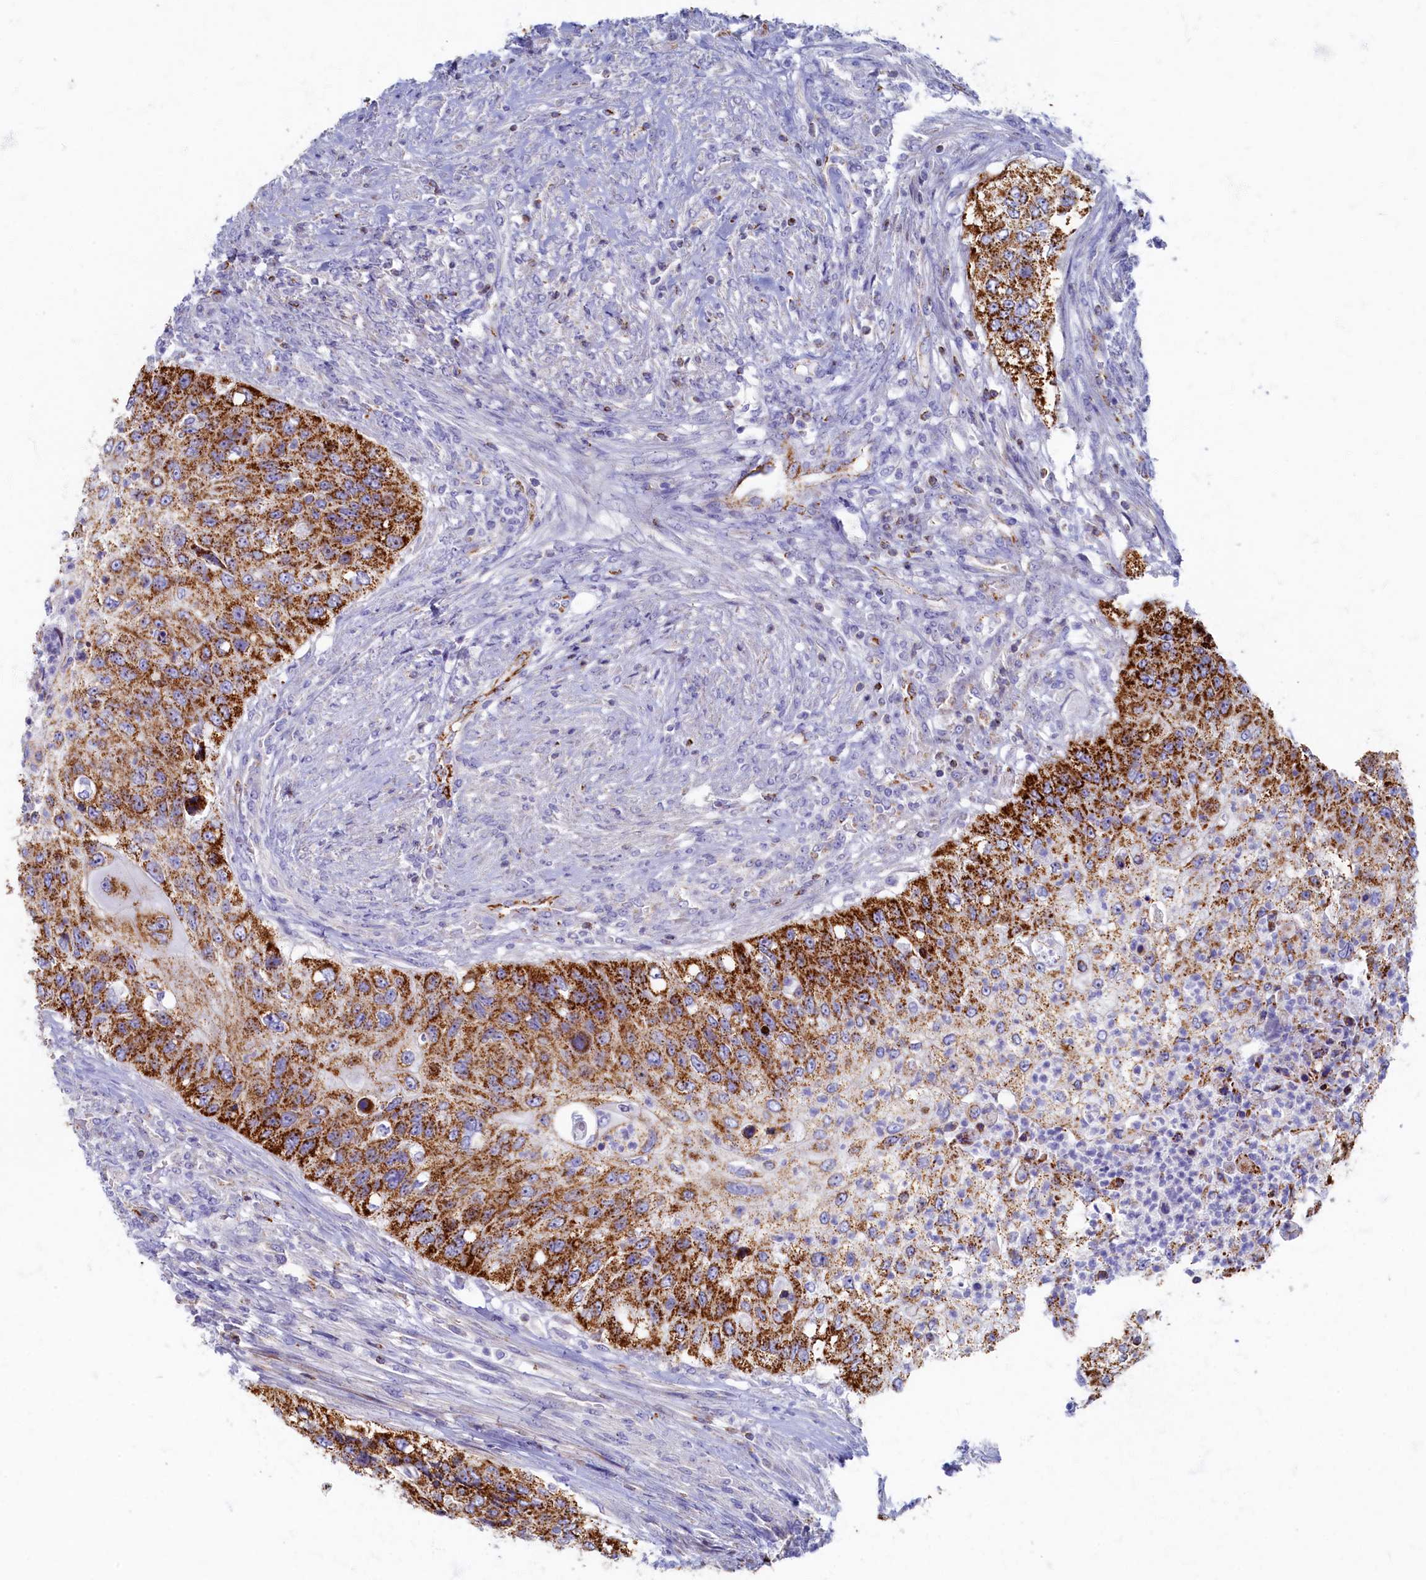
{"staining": {"intensity": "strong", "quantity": "25%-75%", "location": "cytoplasmic/membranous"}, "tissue": "urothelial cancer", "cell_type": "Tumor cells", "image_type": "cancer", "snomed": [{"axis": "morphology", "description": "Urothelial carcinoma, High grade"}, {"axis": "topography", "description": "Urinary bladder"}], "caption": "Immunohistochemical staining of human urothelial cancer displays high levels of strong cytoplasmic/membranous staining in about 25%-75% of tumor cells.", "gene": "OCIAD2", "patient": {"sex": "female", "age": 60}}